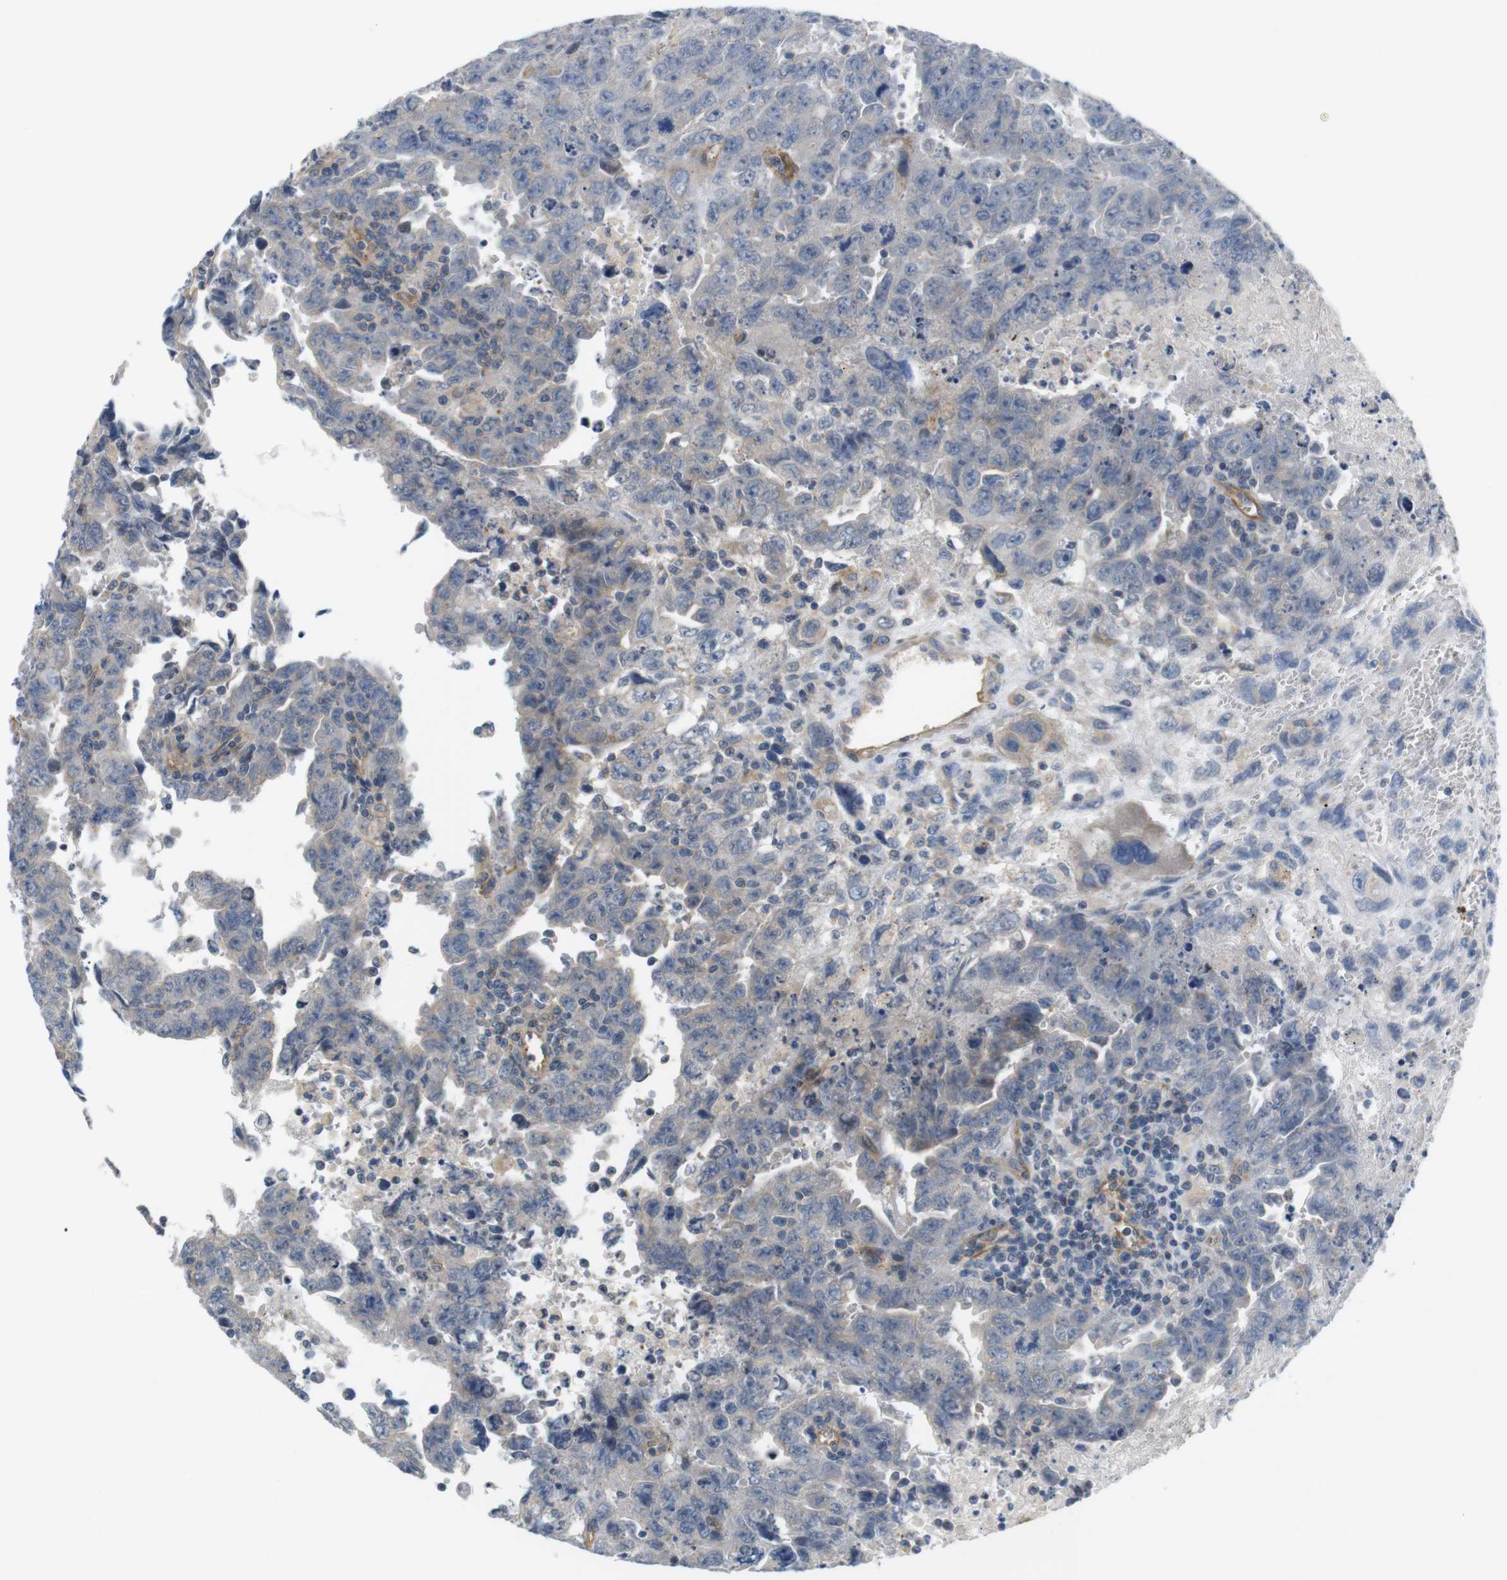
{"staining": {"intensity": "weak", "quantity": ">75%", "location": "cytoplasmic/membranous"}, "tissue": "testis cancer", "cell_type": "Tumor cells", "image_type": "cancer", "snomed": [{"axis": "morphology", "description": "Carcinoma, Embryonal, NOS"}, {"axis": "topography", "description": "Testis"}], "caption": "Testis cancer (embryonal carcinoma) stained for a protein reveals weak cytoplasmic/membranous positivity in tumor cells.", "gene": "BVES", "patient": {"sex": "male", "age": 28}}